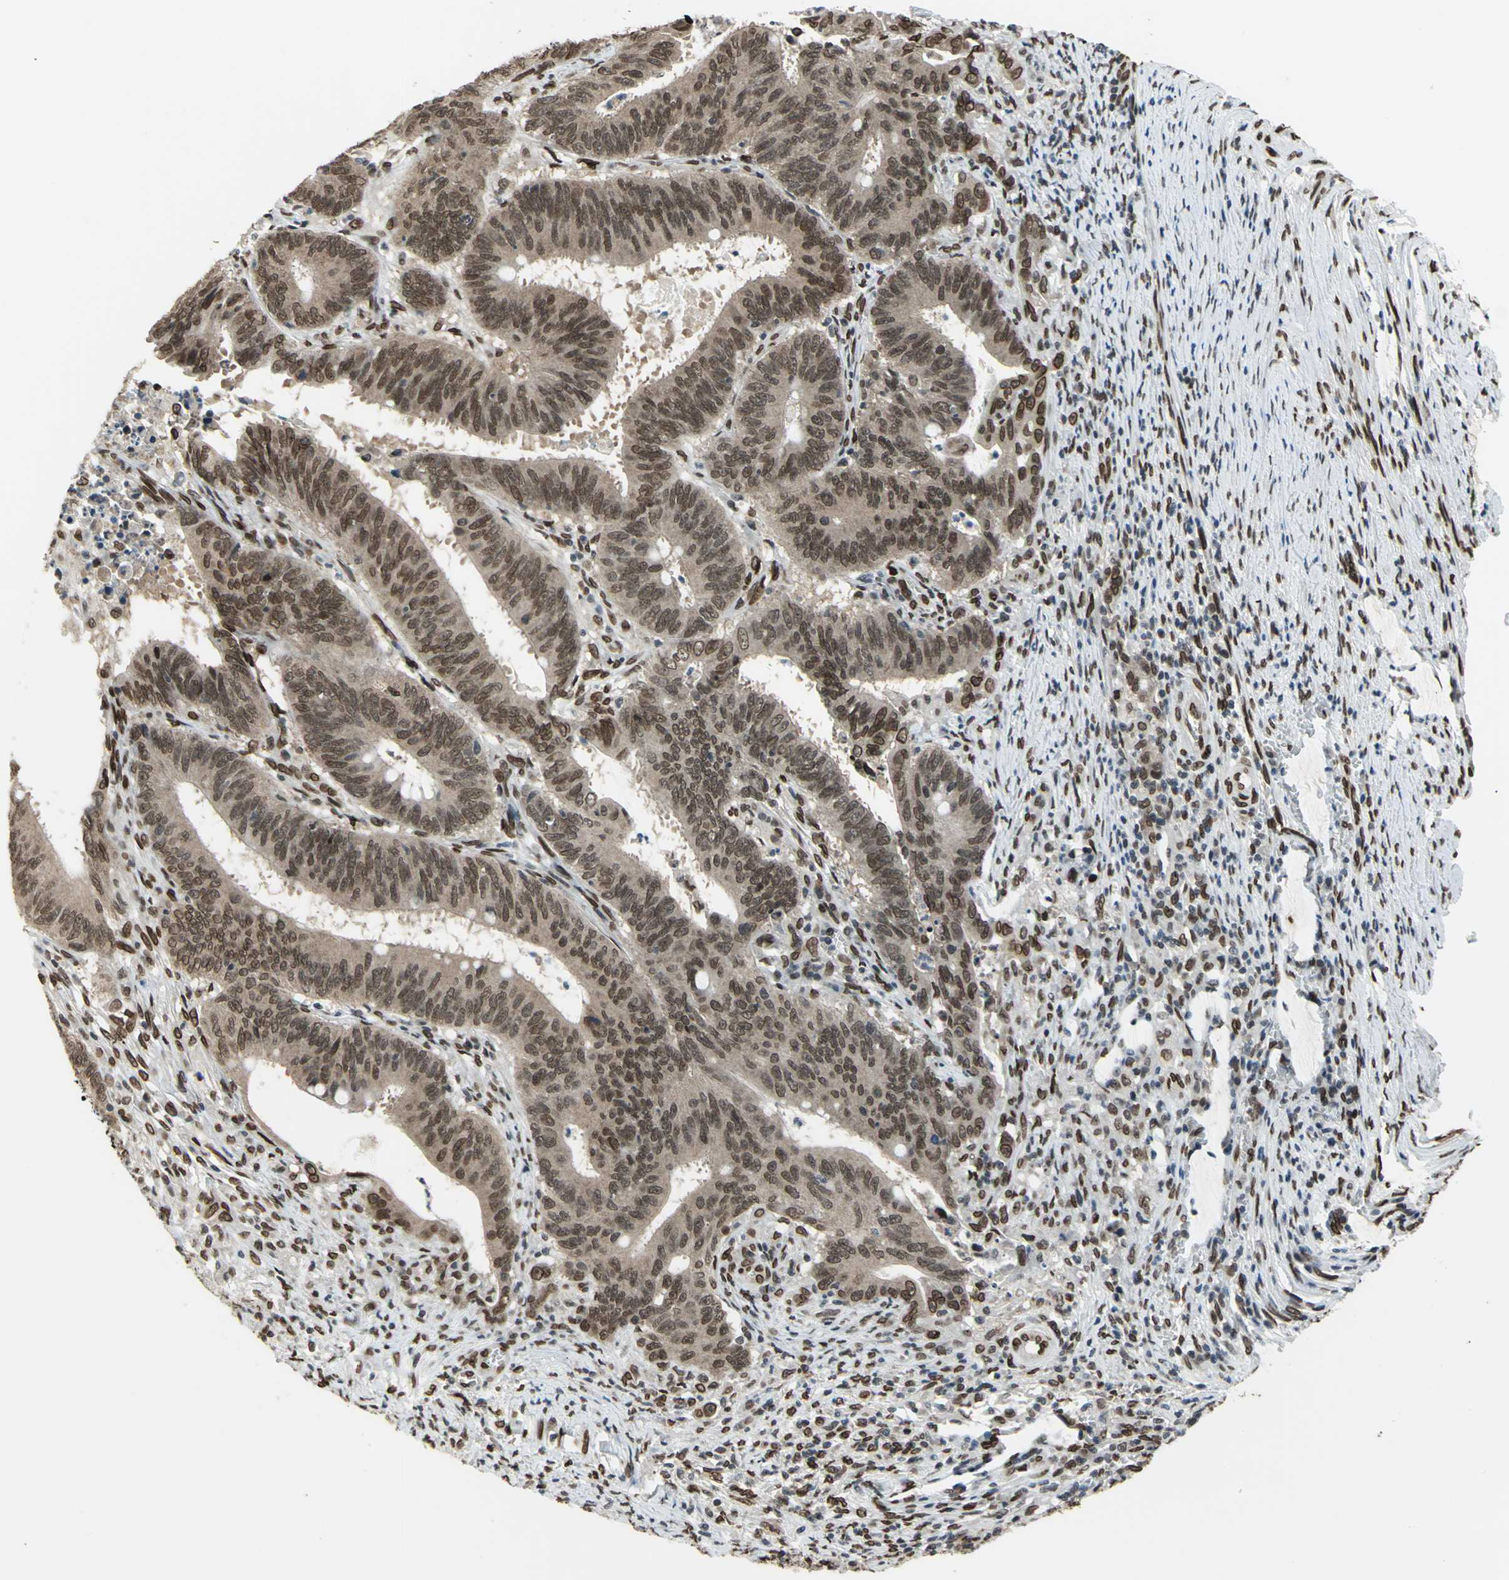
{"staining": {"intensity": "strong", "quantity": ">75%", "location": "cytoplasmic/membranous,nuclear"}, "tissue": "colorectal cancer", "cell_type": "Tumor cells", "image_type": "cancer", "snomed": [{"axis": "morphology", "description": "Adenocarcinoma, NOS"}, {"axis": "topography", "description": "Colon"}], "caption": "Immunohistochemical staining of human colorectal cancer displays high levels of strong cytoplasmic/membranous and nuclear protein positivity in approximately >75% of tumor cells. The staining was performed using DAB to visualize the protein expression in brown, while the nuclei were stained in blue with hematoxylin (Magnification: 20x).", "gene": "ISY1", "patient": {"sex": "male", "age": 45}}